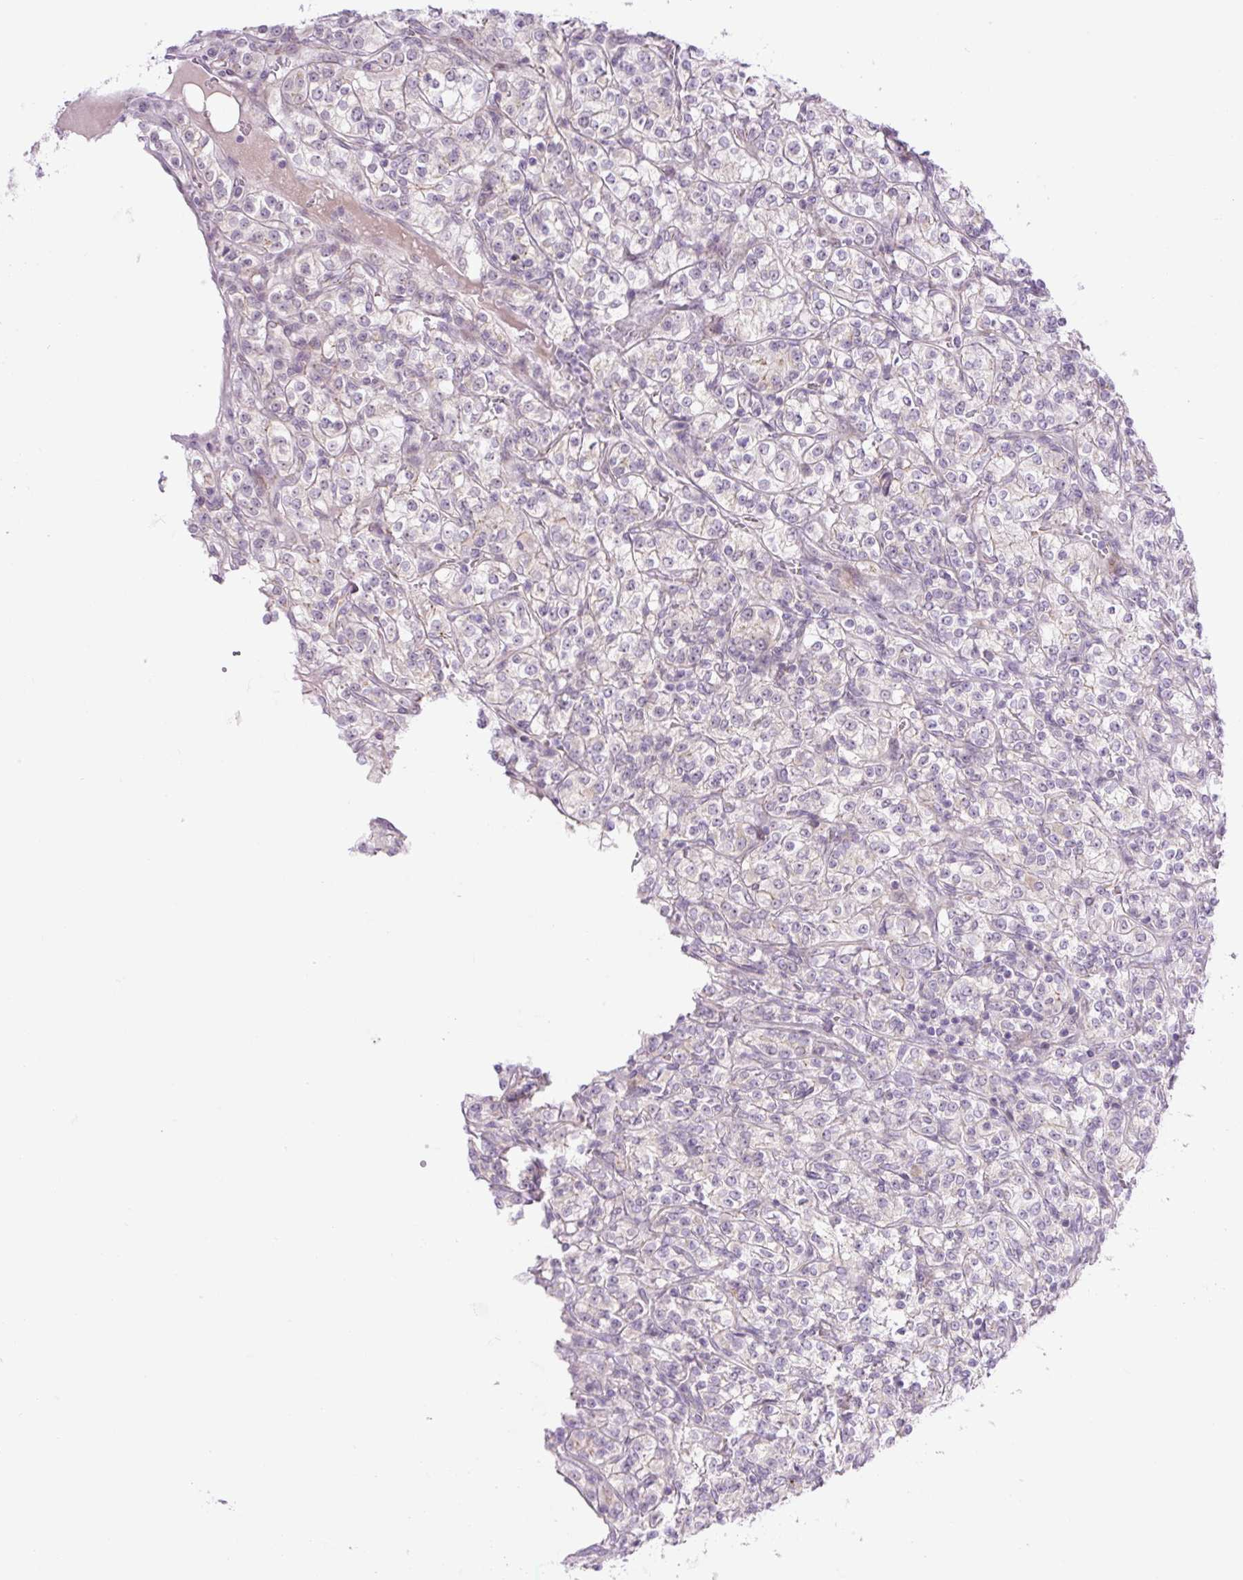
{"staining": {"intensity": "negative", "quantity": "none", "location": "none"}, "tissue": "renal cancer", "cell_type": "Tumor cells", "image_type": "cancer", "snomed": [{"axis": "morphology", "description": "Adenocarcinoma, NOS"}, {"axis": "topography", "description": "Kidney"}], "caption": "IHC of human adenocarcinoma (renal) exhibits no positivity in tumor cells.", "gene": "ICE1", "patient": {"sex": "male", "age": 77}}